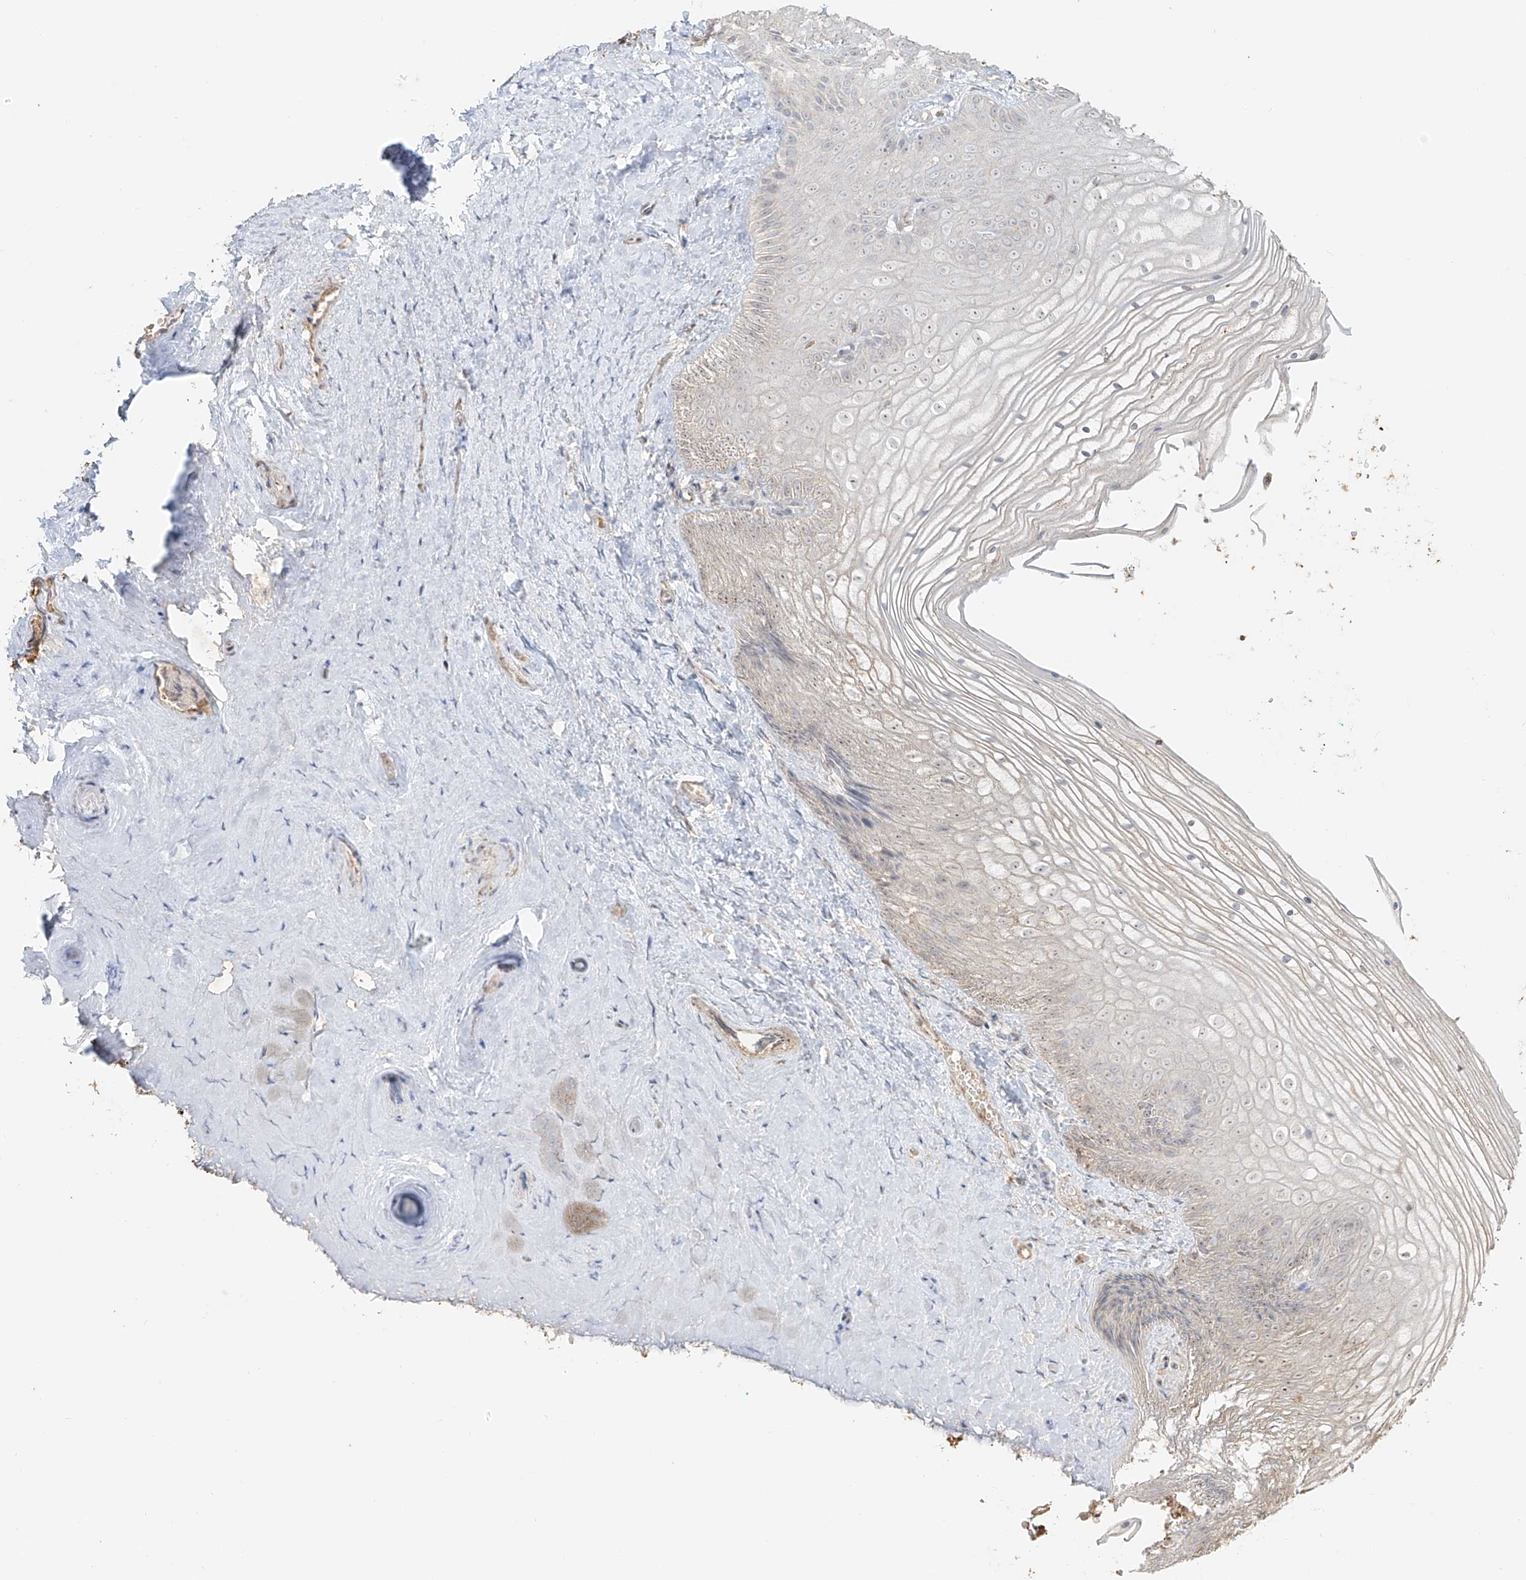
{"staining": {"intensity": "negative", "quantity": "none", "location": "none"}, "tissue": "vagina", "cell_type": "Squamous epithelial cells", "image_type": "normal", "snomed": [{"axis": "morphology", "description": "Normal tissue, NOS"}, {"axis": "topography", "description": "Vagina"}, {"axis": "topography", "description": "Cervix"}], "caption": "High magnification brightfield microscopy of unremarkable vagina stained with DAB (brown) and counterstained with hematoxylin (blue): squamous epithelial cells show no significant expression.", "gene": "NPHS1", "patient": {"sex": "female", "age": 40}}